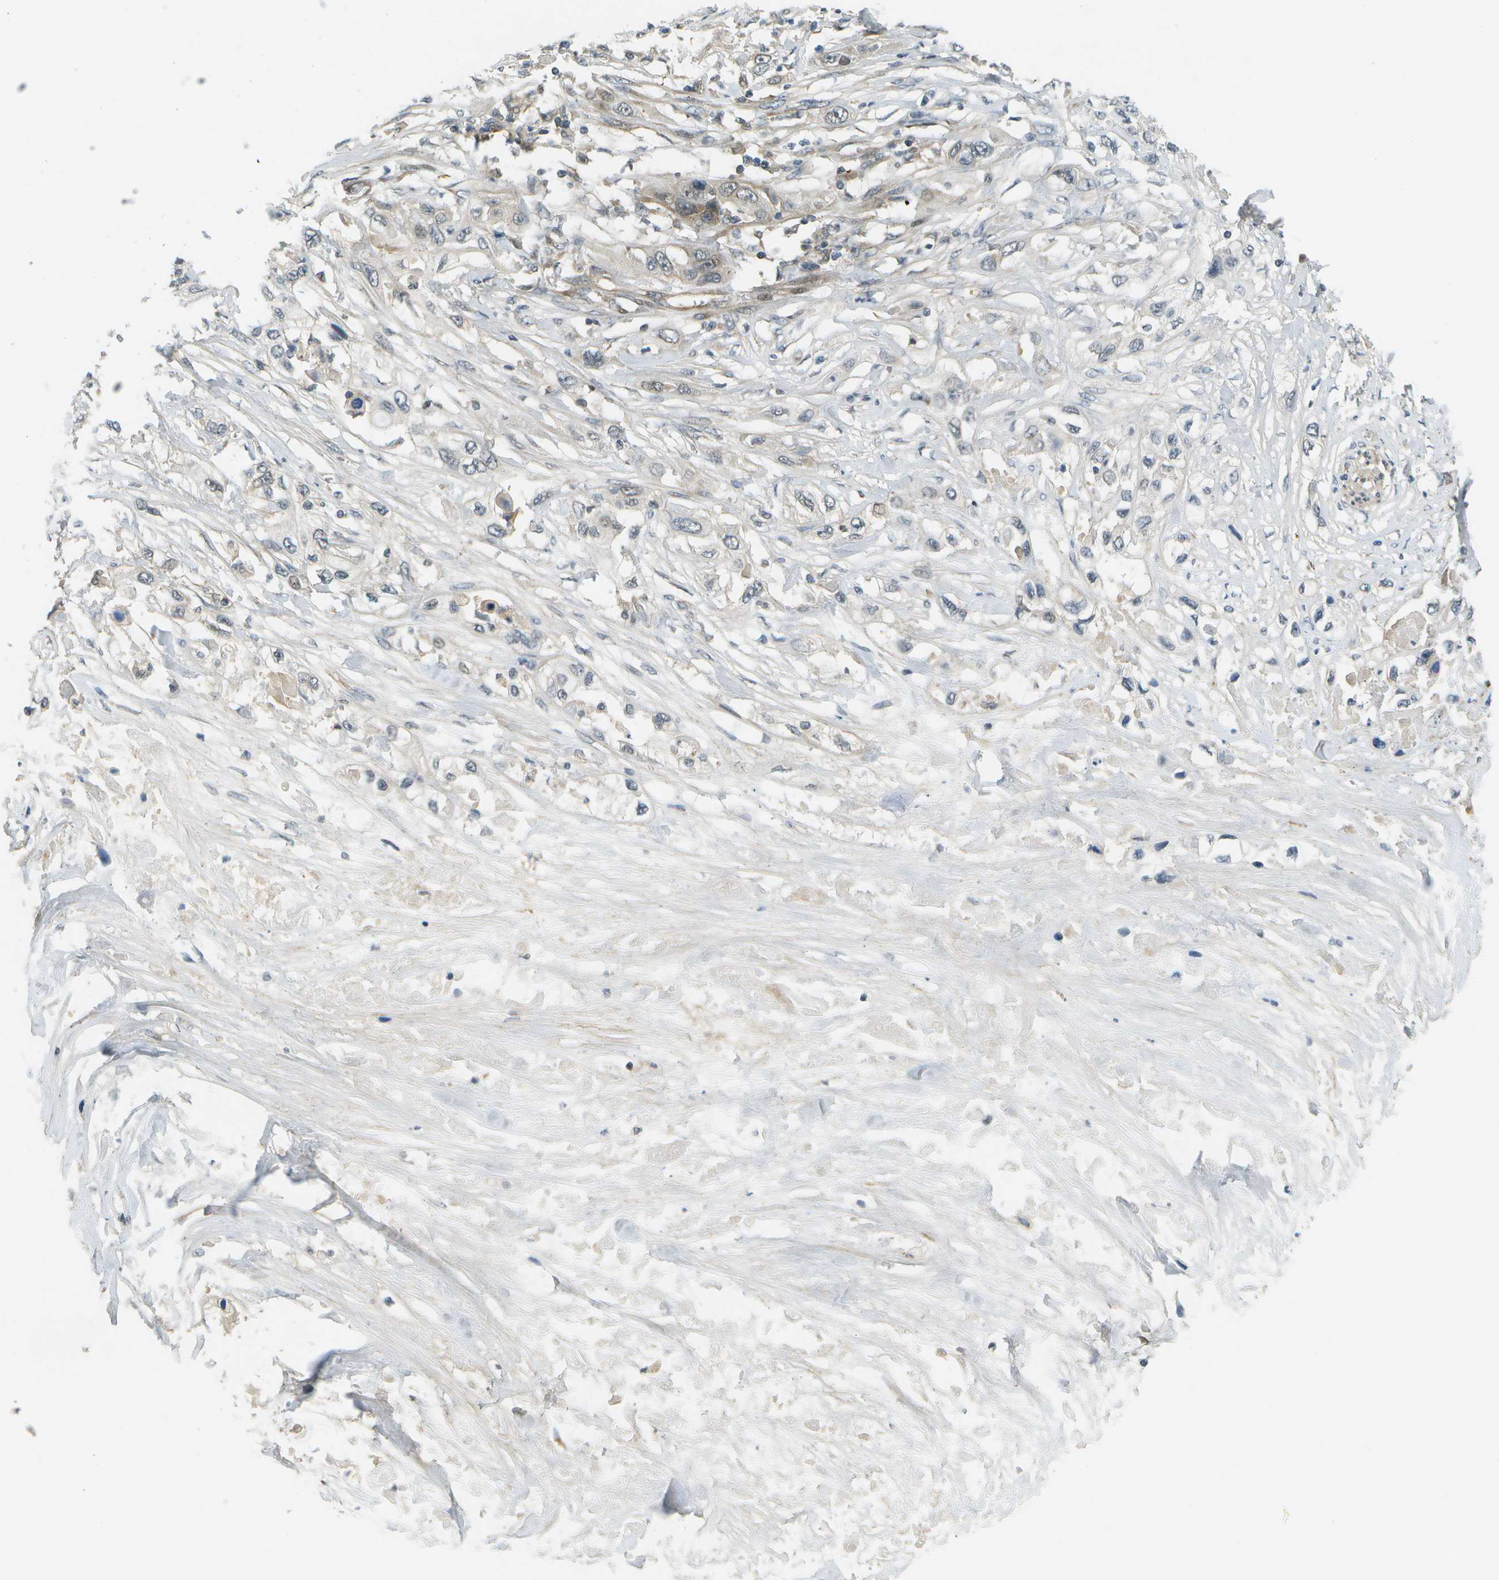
{"staining": {"intensity": "negative", "quantity": "none", "location": "none"}, "tissue": "pancreatic cancer", "cell_type": "Tumor cells", "image_type": "cancer", "snomed": [{"axis": "morphology", "description": "Adenocarcinoma, NOS"}, {"axis": "topography", "description": "Pancreas"}], "caption": "The histopathology image exhibits no significant expression in tumor cells of adenocarcinoma (pancreatic).", "gene": "WNK2", "patient": {"sex": "female", "age": 70}}